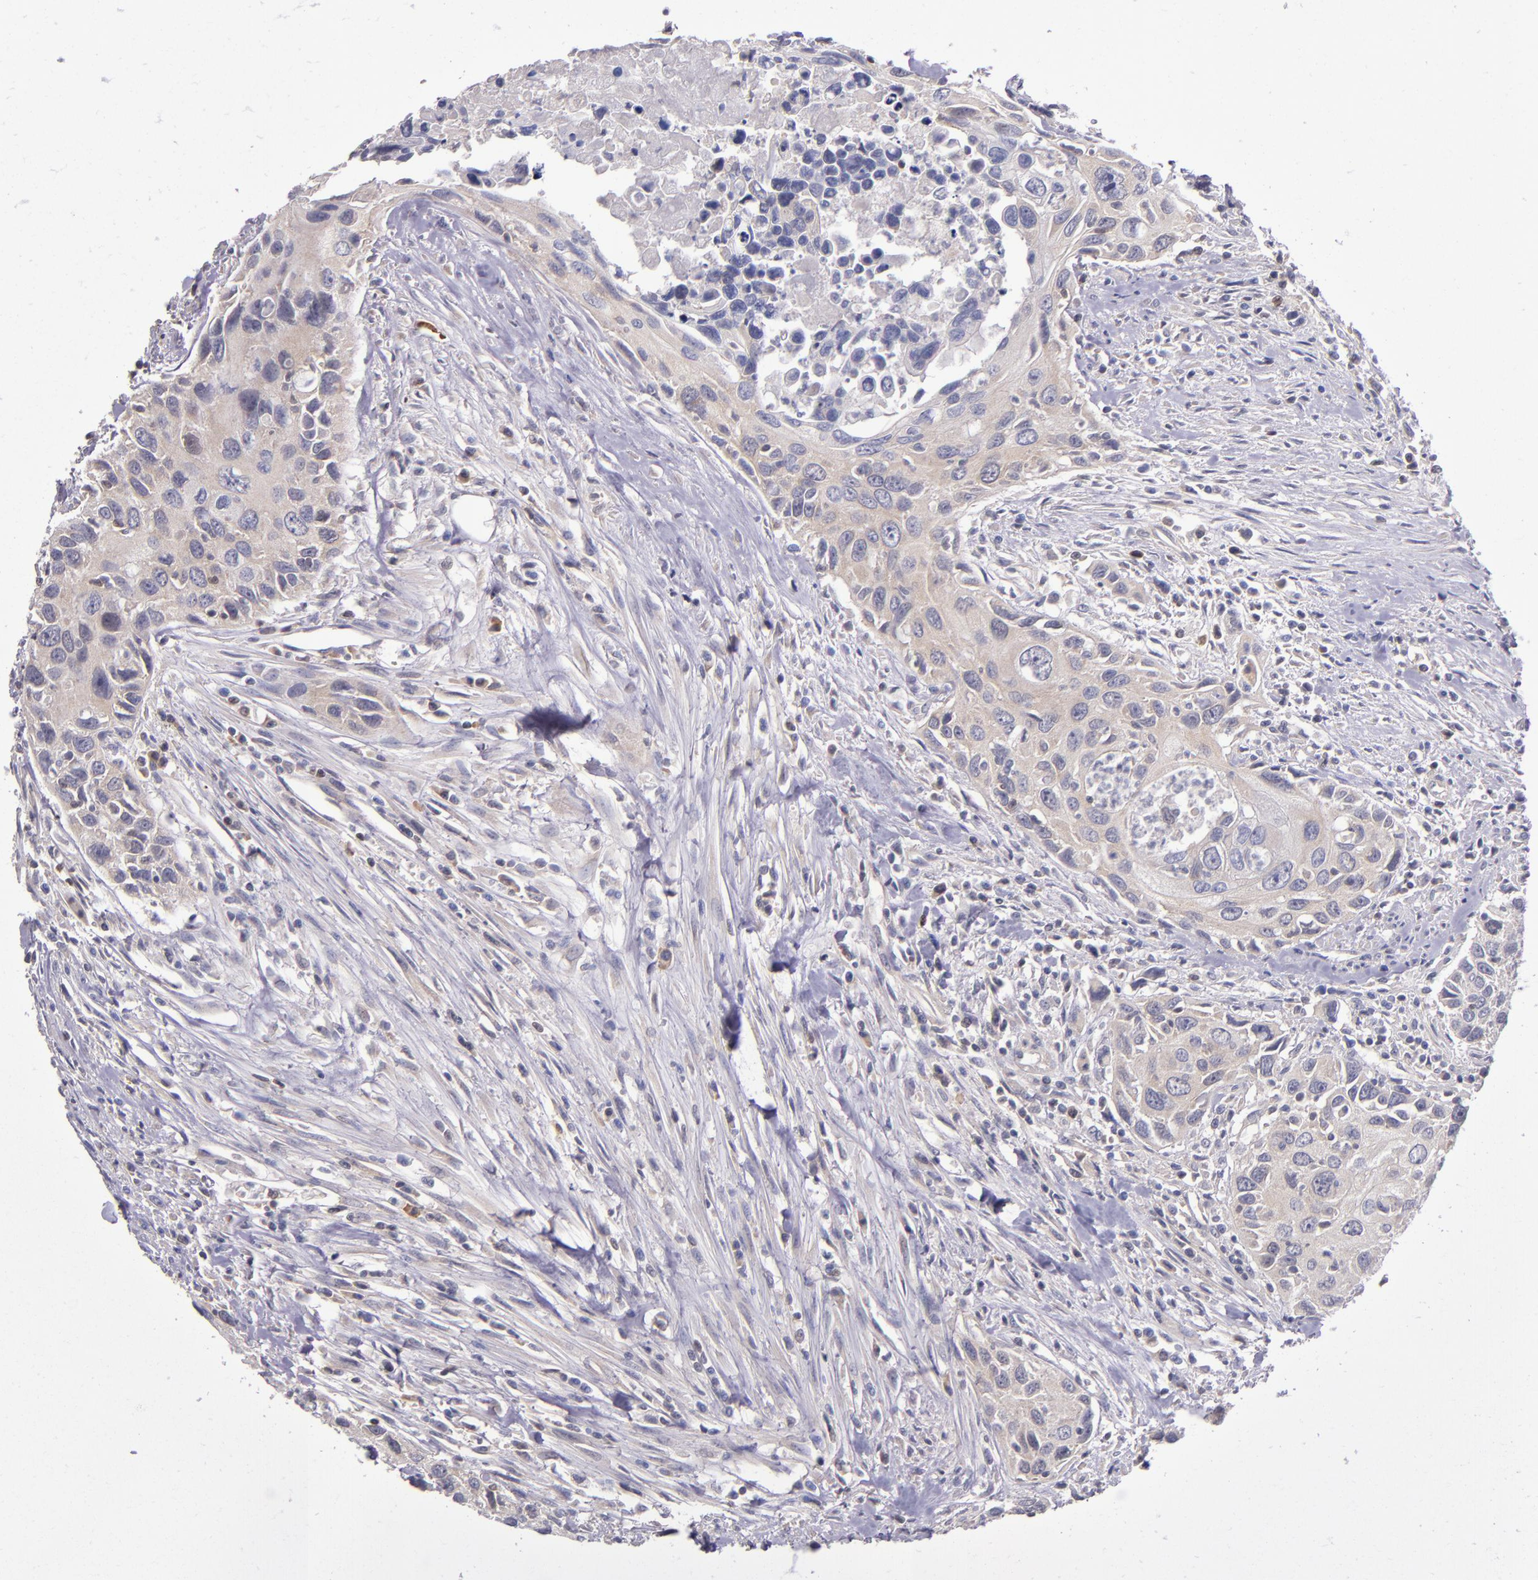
{"staining": {"intensity": "moderate", "quantity": ">75%", "location": "cytoplasmic/membranous"}, "tissue": "urothelial cancer", "cell_type": "Tumor cells", "image_type": "cancer", "snomed": [{"axis": "morphology", "description": "Urothelial carcinoma, High grade"}, {"axis": "topography", "description": "Urinary bladder"}], "caption": "Urothelial cancer was stained to show a protein in brown. There is medium levels of moderate cytoplasmic/membranous expression in approximately >75% of tumor cells.", "gene": "EIF4ENIF1", "patient": {"sex": "male", "age": 71}}